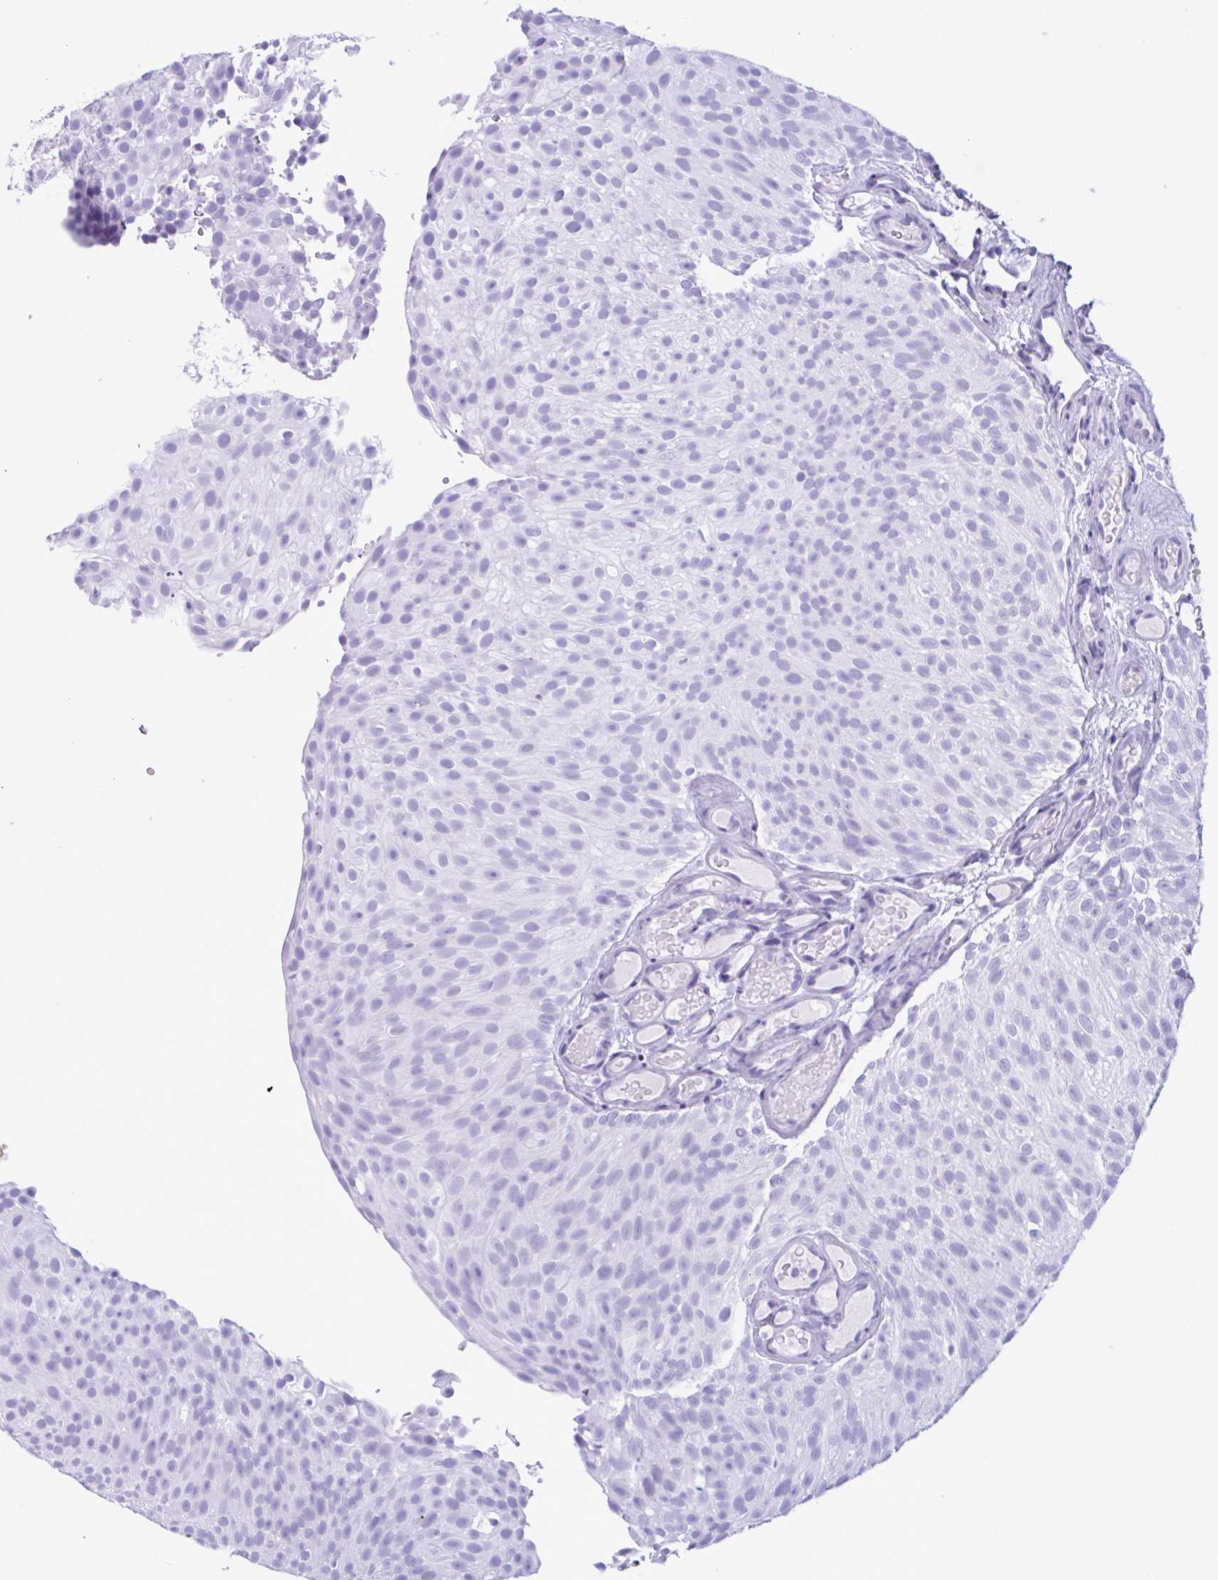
{"staining": {"intensity": "negative", "quantity": "none", "location": "none"}, "tissue": "urothelial cancer", "cell_type": "Tumor cells", "image_type": "cancer", "snomed": [{"axis": "morphology", "description": "Urothelial carcinoma, Low grade"}, {"axis": "topography", "description": "Urinary bladder"}], "caption": "Human low-grade urothelial carcinoma stained for a protein using immunohistochemistry demonstrates no staining in tumor cells.", "gene": "MRGPRG", "patient": {"sex": "male", "age": 78}}